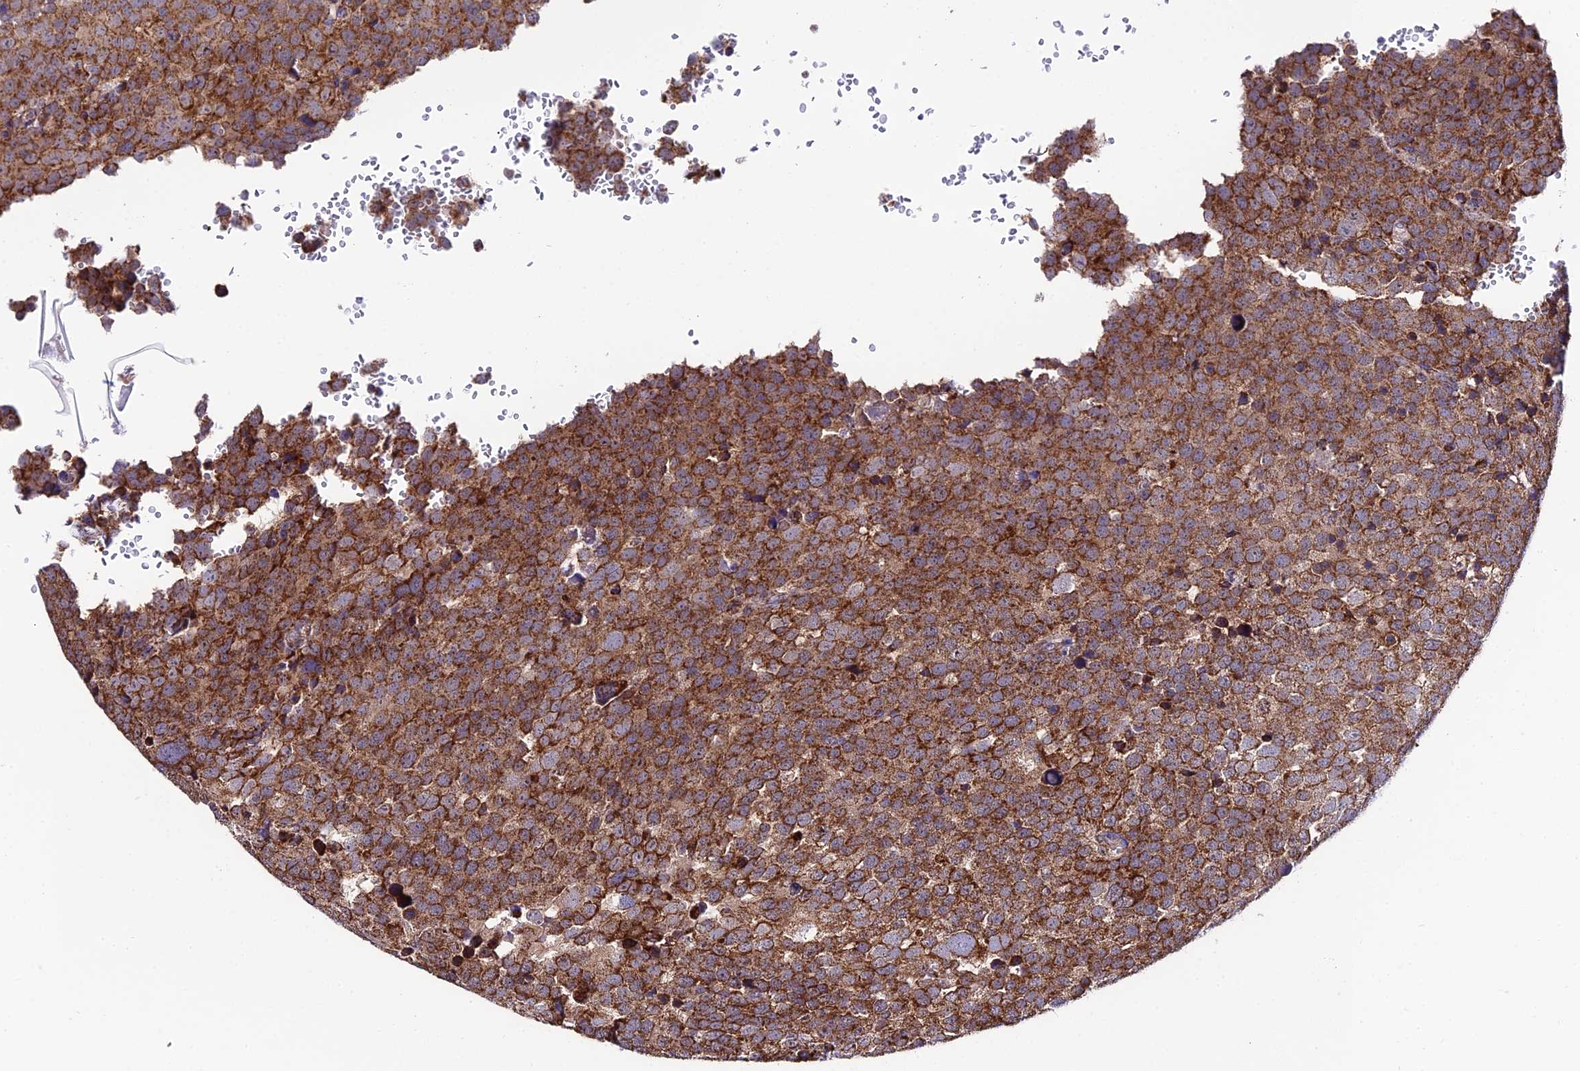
{"staining": {"intensity": "strong", "quantity": ">75%", "location": "cytoplasmic/membranous"}, "tissue": "testis cancer", "cell_type": "Tumor cells", "image_type": "cancer", "snomed": [{"axis": "morphology", "description": "Seminoma, NOS"}, {"axis": "topography", "description": "Testis"}], "caption": "Seminoma (testis) tissue displays strong cytoplasmic/membranous staining in about >75% of tumor cells Using DAB (3,3'-diaminobenzidine) (brown) and hematoxylin (blue) stains, captured at high magnification using brightfield microscopy.", "gene": "PSMD2", "patient": {"sex": "male", "age": 71}}